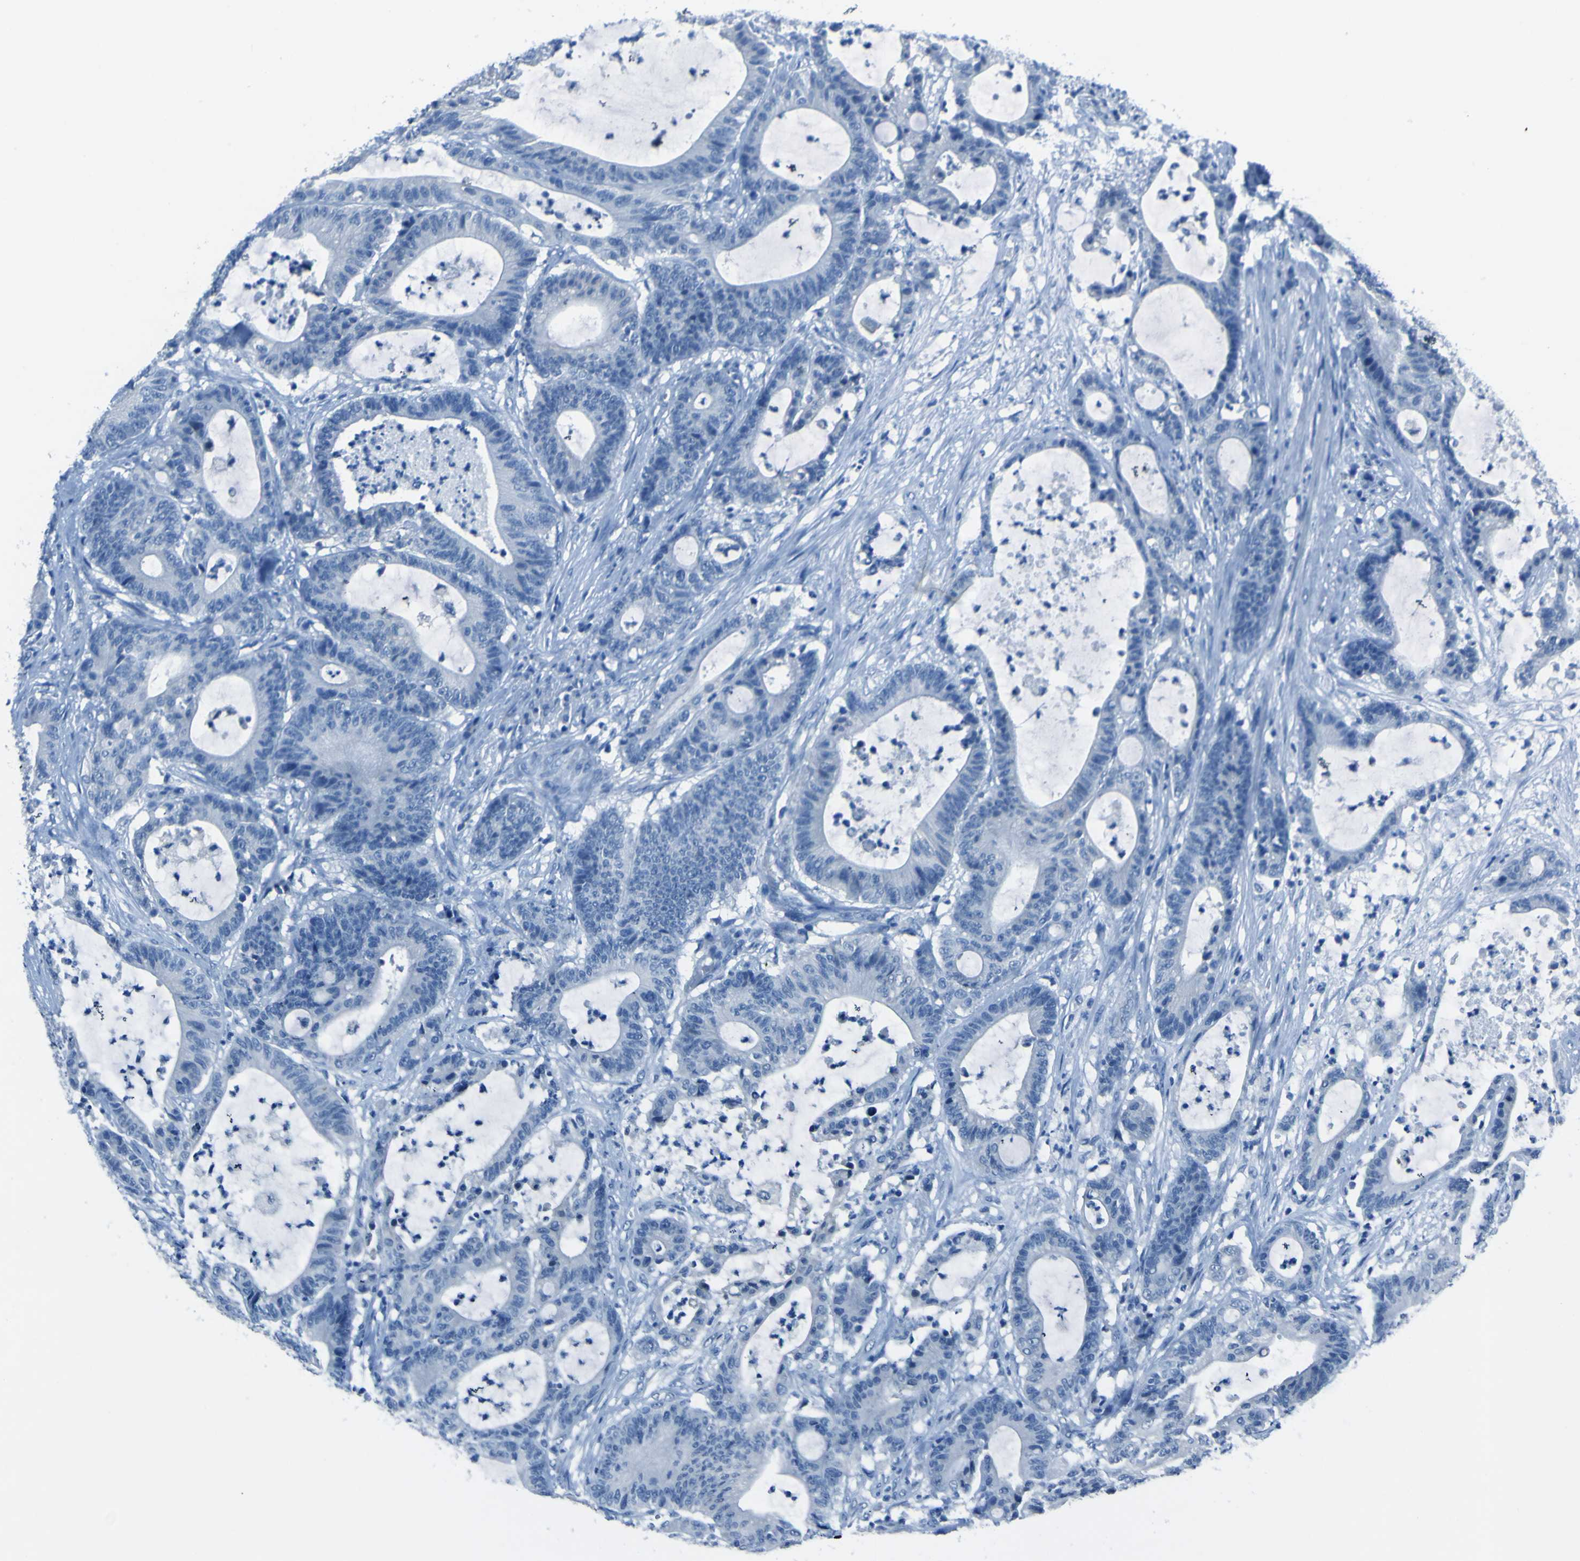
{"staining": {"intensity": "negative", "quantity": "none", "location": "none"}, "tissue": "colorectal cancer", "cell_type": "Tumor cells", "image_type": "cancer", "snomed": [{"axis": "morphology", "description": "Adenocarcinoma, NOS"}, {"axis": "topography", "description": "Colon"}], "caption": "High magnification brightfield microscopy of colorectal adenocarcinoma stained with DAB (3,3'-diaminobenzidine) (brown) and counterstained with hematoxylin (blue): tumor cells show no significant positivity. (DAB IHC with hematoxylin counter stain).", "gene": "PHKG1", "patient": {"sex": "female", "age": 84}}